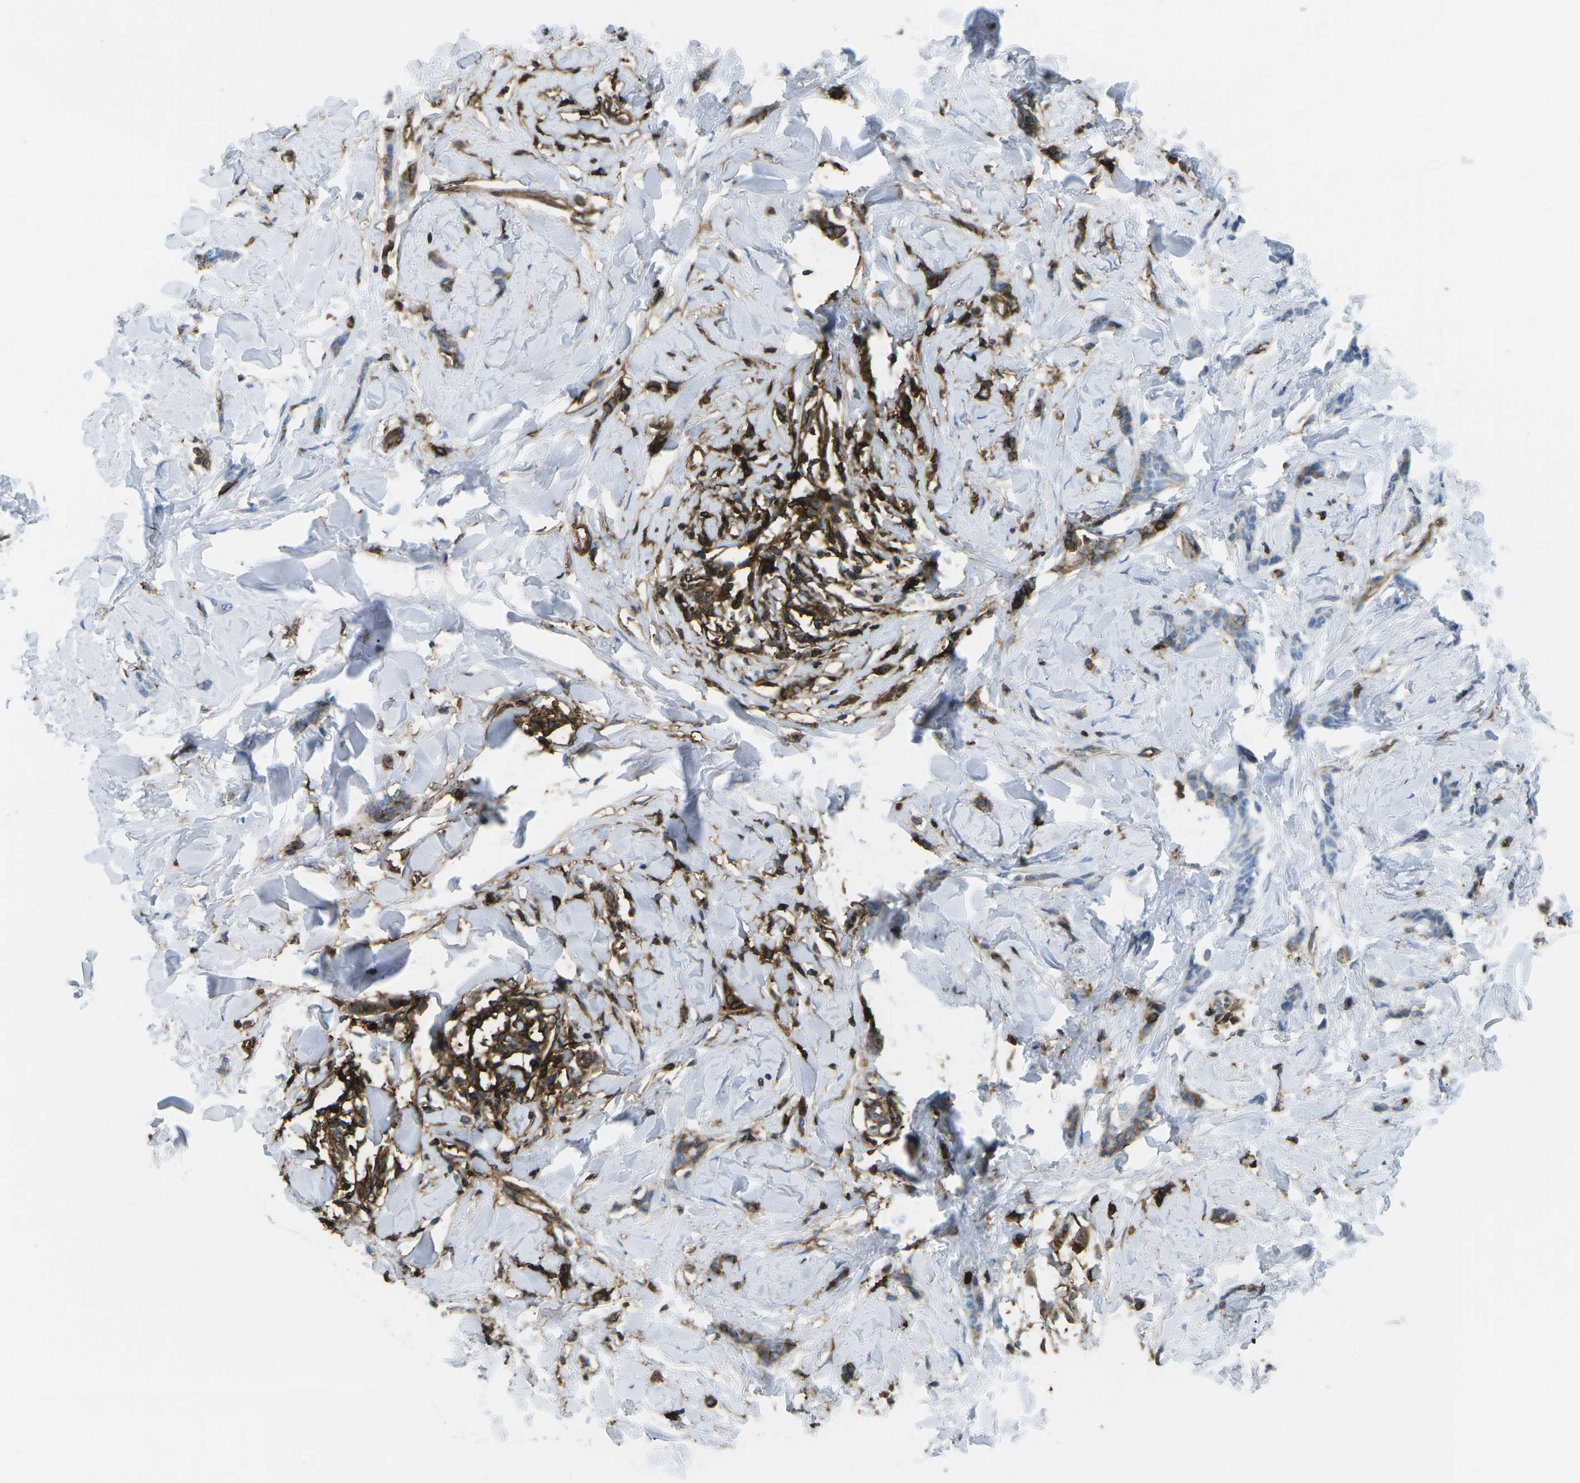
{"staining": {"intensity": "moderate", "quantity": ">75%", "location": "cytoplasmic/membranous"}, "tissue": "breast cancer", "cell_type": "Tumor cells", "image_type": "cancer", "snomed": [{"axis": "morphology", "description": "Lobular carcinoma"}, {"axis": "topography", "description": "Skin"}, {"axis": "topography", "description": "Breast"}], "caption": "Human breast cancer stained with a brown dye reveals moderate cytoplasmic/membranous positive staining in about >75% of tumor cells.", "gene": "HLA-B", "patient": {"sex": "female", "age": 46}}